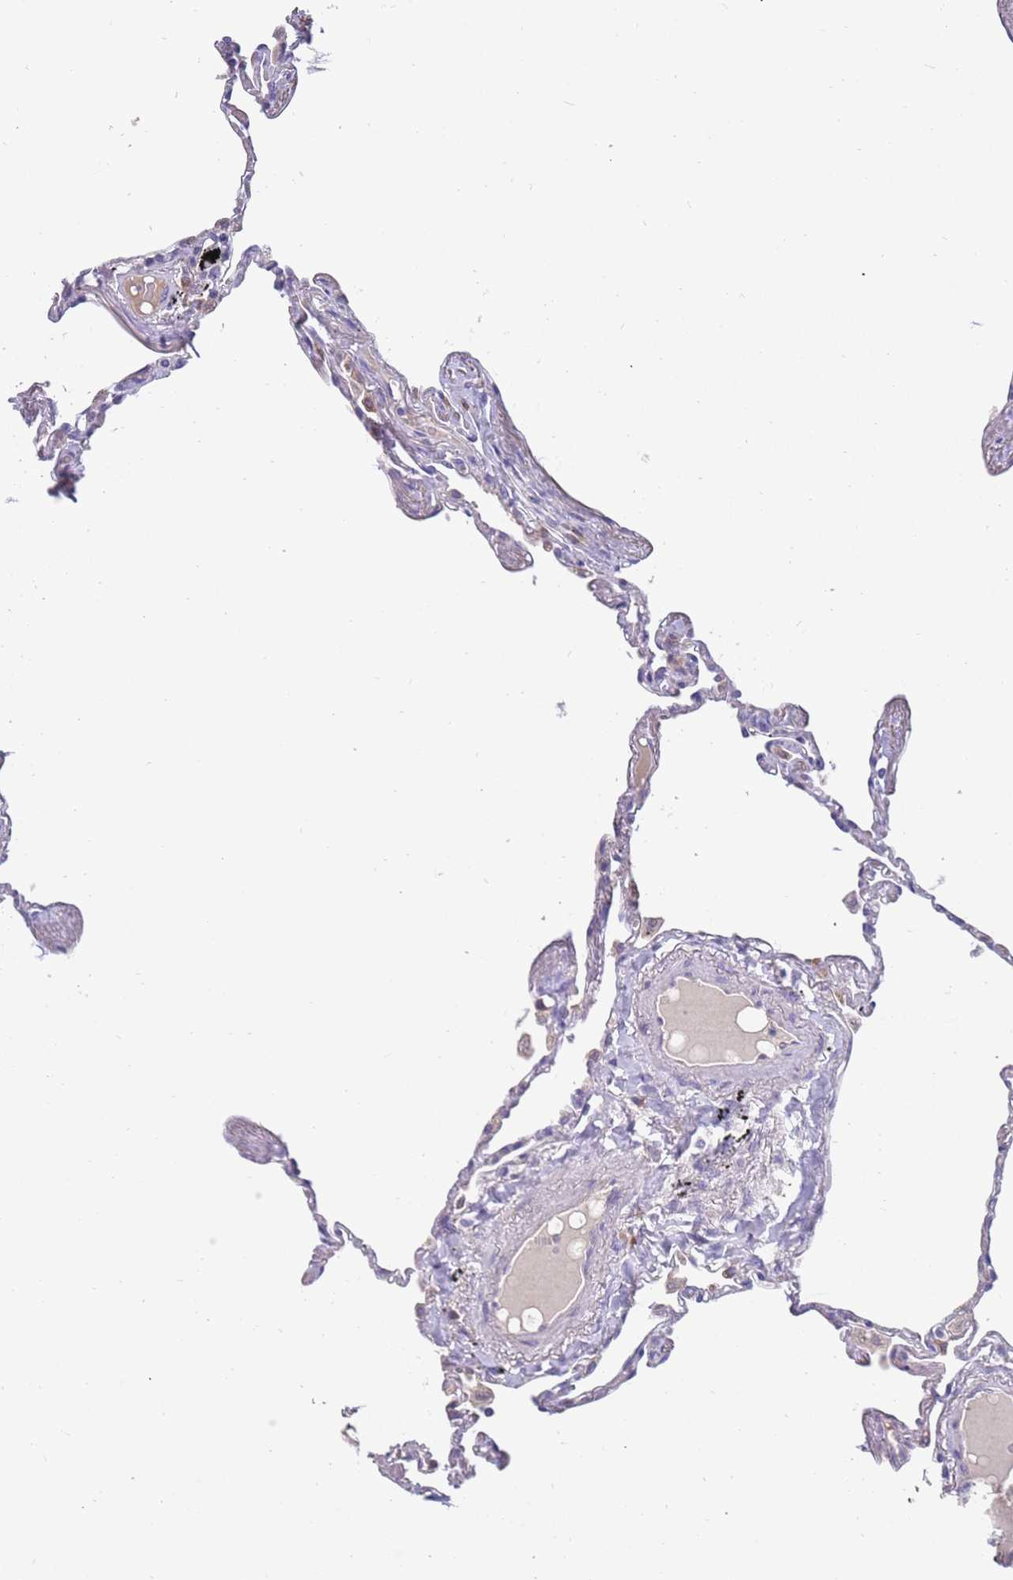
{"staining": {"intensity": "negative", "quantity": "none", "location": "none"}, "tissue": "lung", "cell_type": "Alveolar cells", "image_type": "normal", "snomed": [{"axis": "morphology", "description": "Normal tissue, NOS"}, {"axis": "topography", "description": "Lung"}], "caption": "A high-resolution micrograph shows immunohistochemistry staining of normal lung, which exhibits no significant expression in alveolar cells.", "gene": "ZNF746", "patient": {"sex": "female", "age": 67}}